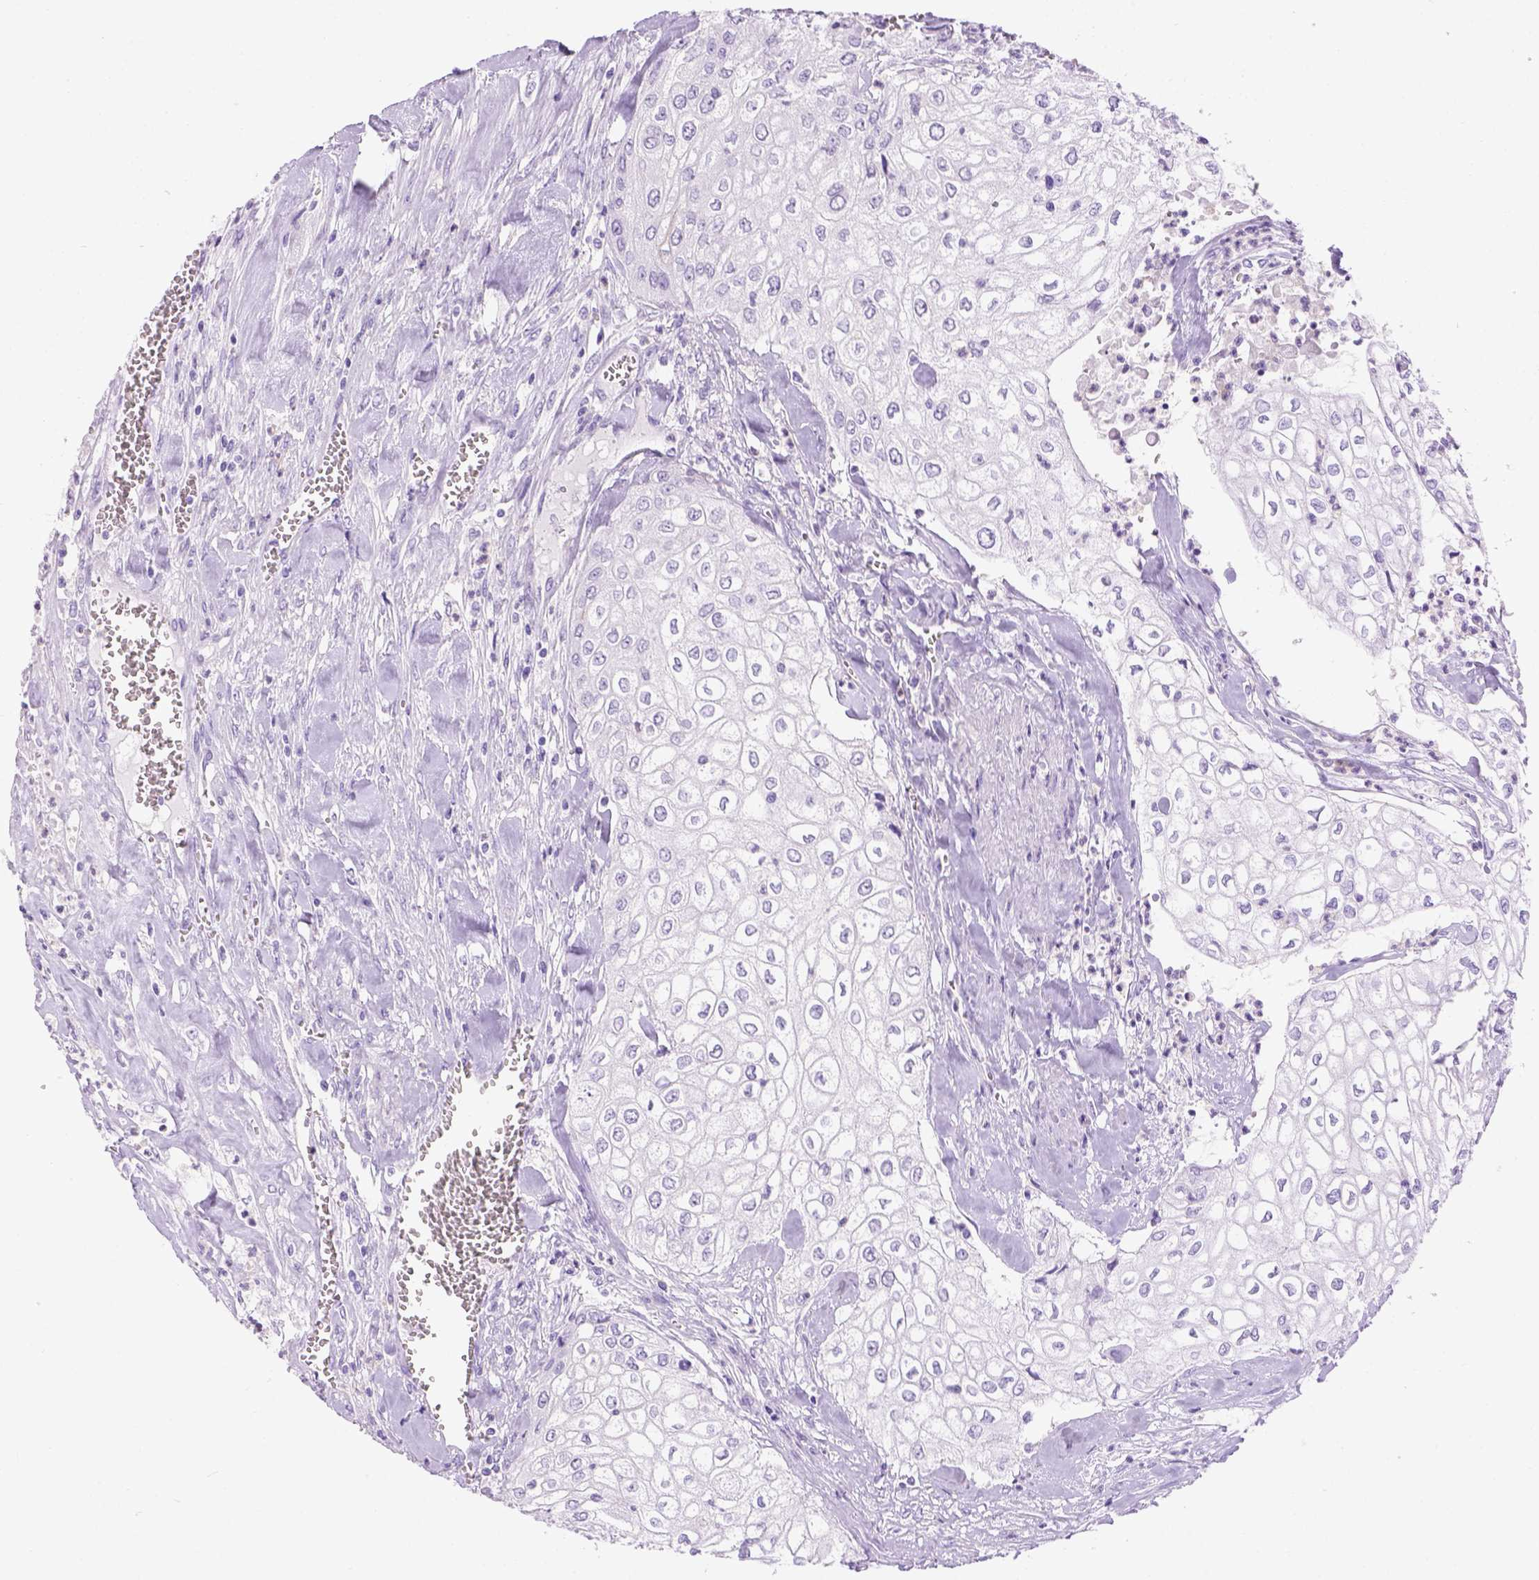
{"staining": {"intensity": "negative", "quantity": "none", "location": "none"}, "tissue": "urothelial cancer", "cell_type": "Tumor cells", "image_type": "cancer", "snomed": [{"axis": "morphology", "description": "Urothelial carcinoma, High grade"}, {"axis": "topography", "description": "Urinary bladder"}], "caption": "This is an immunohistochemistry micrograph of human urothelial cancer. There is no positivity in tumor cells.", "gene": "TMEM38A", "patient": {"sex": "male", "age": 62}}